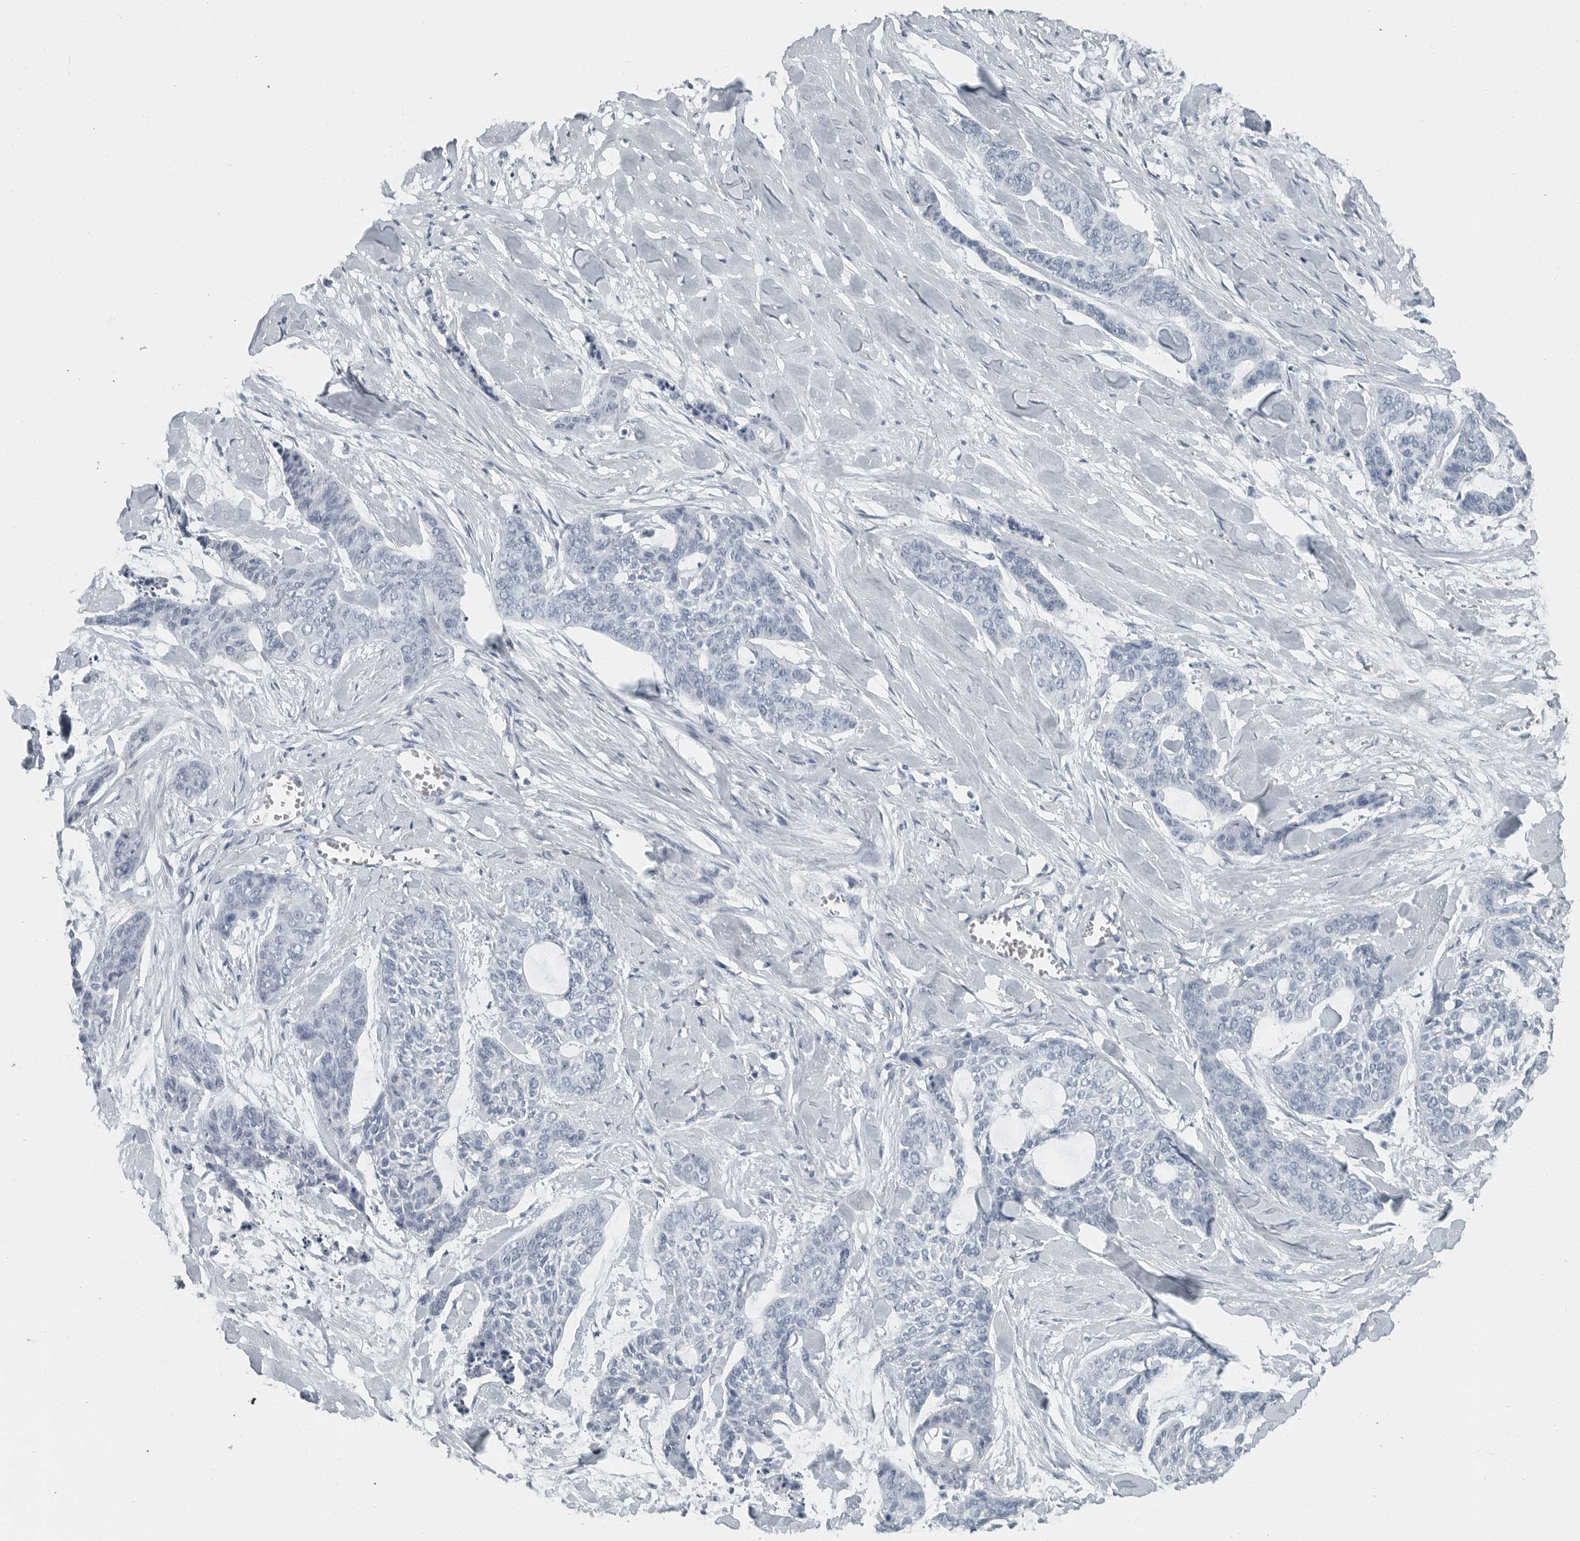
{"staining": {"intensity": "negative", "quantity": "none", "location": "none"}, "tissue": "skin cancer", "cell_type": "Tumor cells", "image_type": "cancer", "snomed": [{"axis": "morphology", "description": "Basal cell carcinoma"}, {"axis": "topography", "description": "Skin"}], "caption": "Skin cancer was stained to show a protein in brown. There is no significant positivity in tumor cells.", "gene": "ZPBP2", "patient": {"sex": "female", "age": 64}}